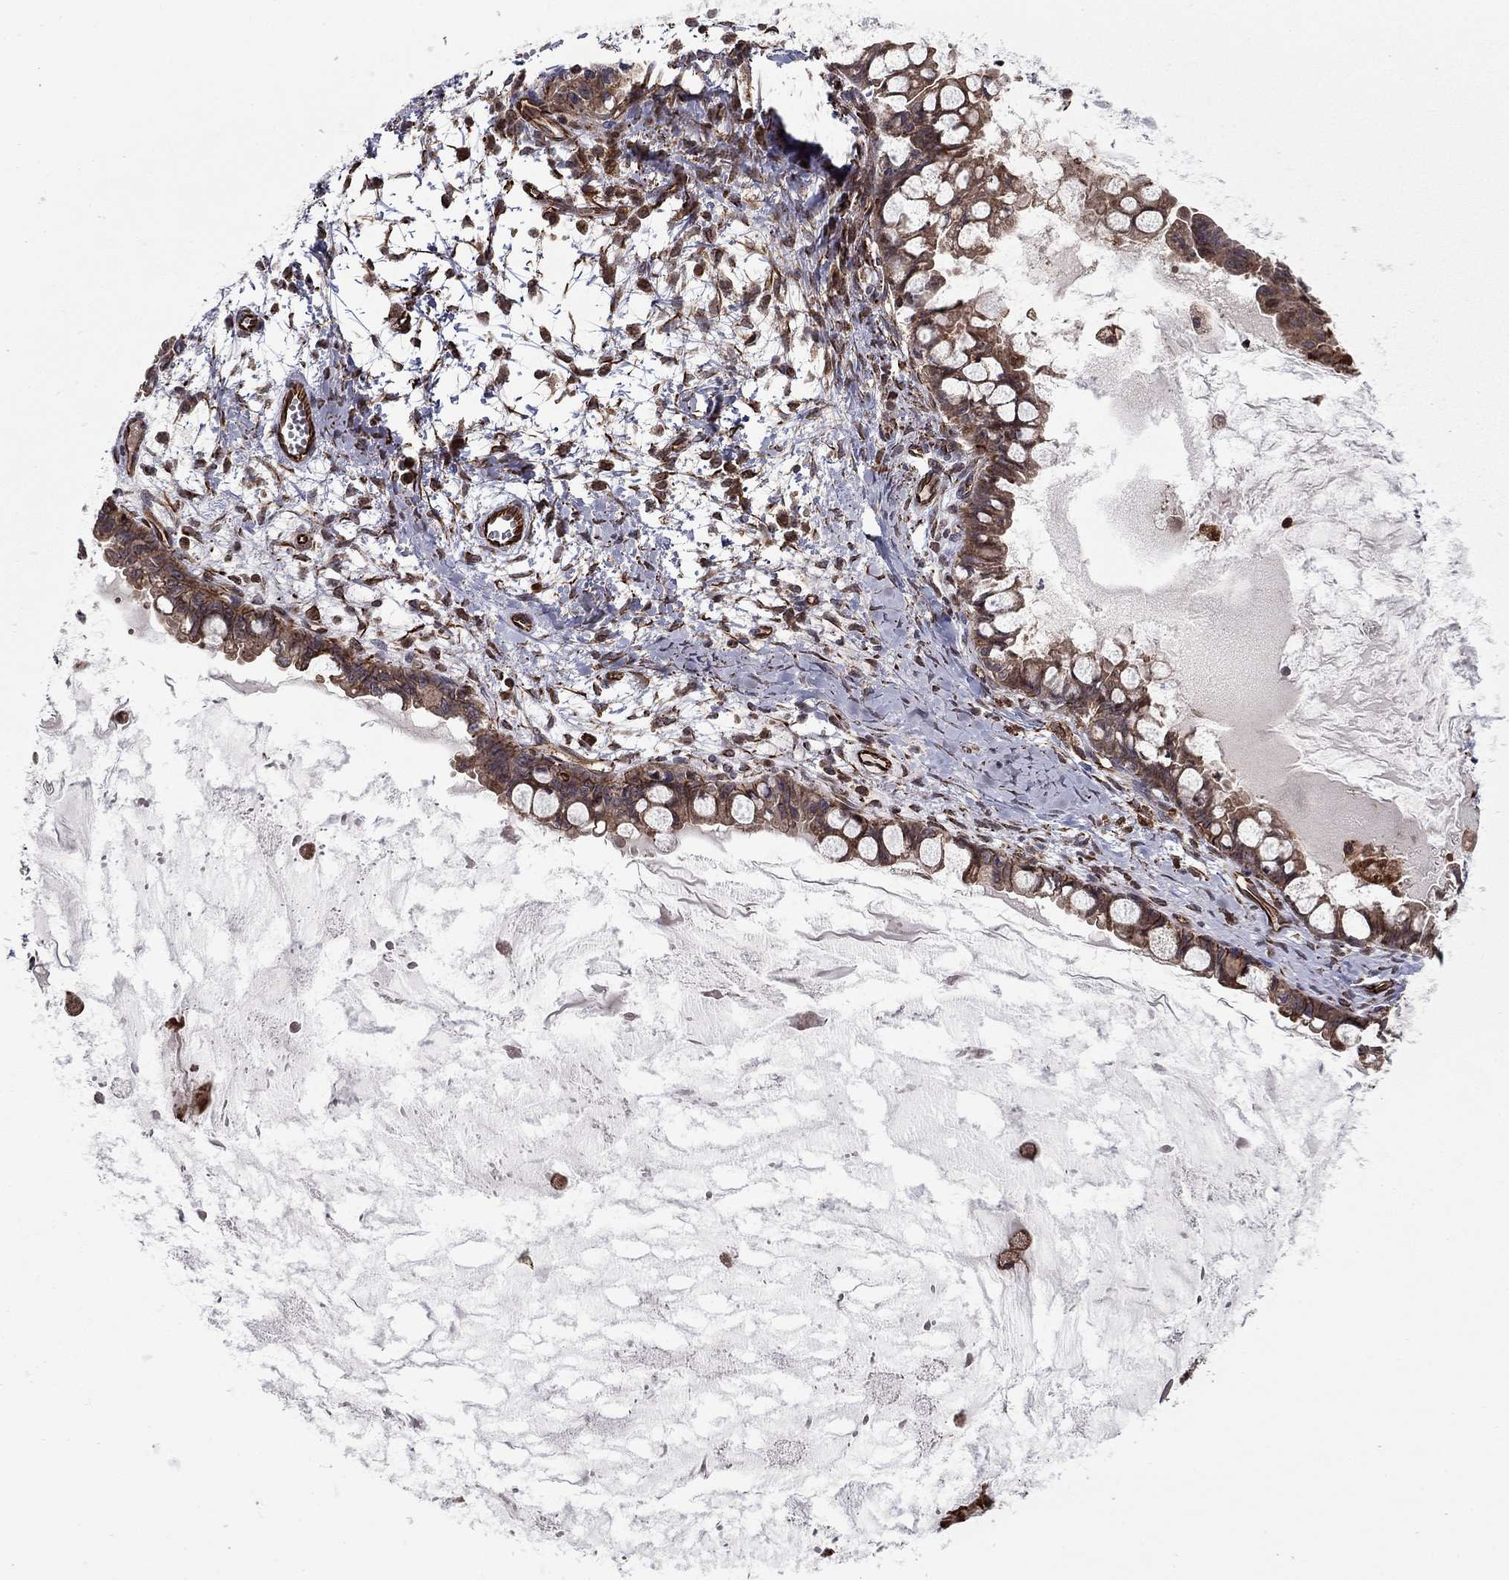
{"staining": {"intensity": "moderate", "quantity": "25%-75%", "location": "cytoplasmic/membranous"}, "tissue": "ovarian cancer", "cell_type": "Tumor cells", "image_type": "cancer", "snomed": [{"axis": "morphology", "description": "Cystadenocarcinoma, mucinous, NOS"}, {"axis": "topography", "description": "Ovary"}], "caption": "This is a histology image of immunohistochemistry staining of ovarian cancer (mucinous cystadenocarcinoma), which shows moderate staining in the cytoplasmic/membranous of tumor cells.", "gene": "ADM", "patient": {"sex": "female", "age": 63}}